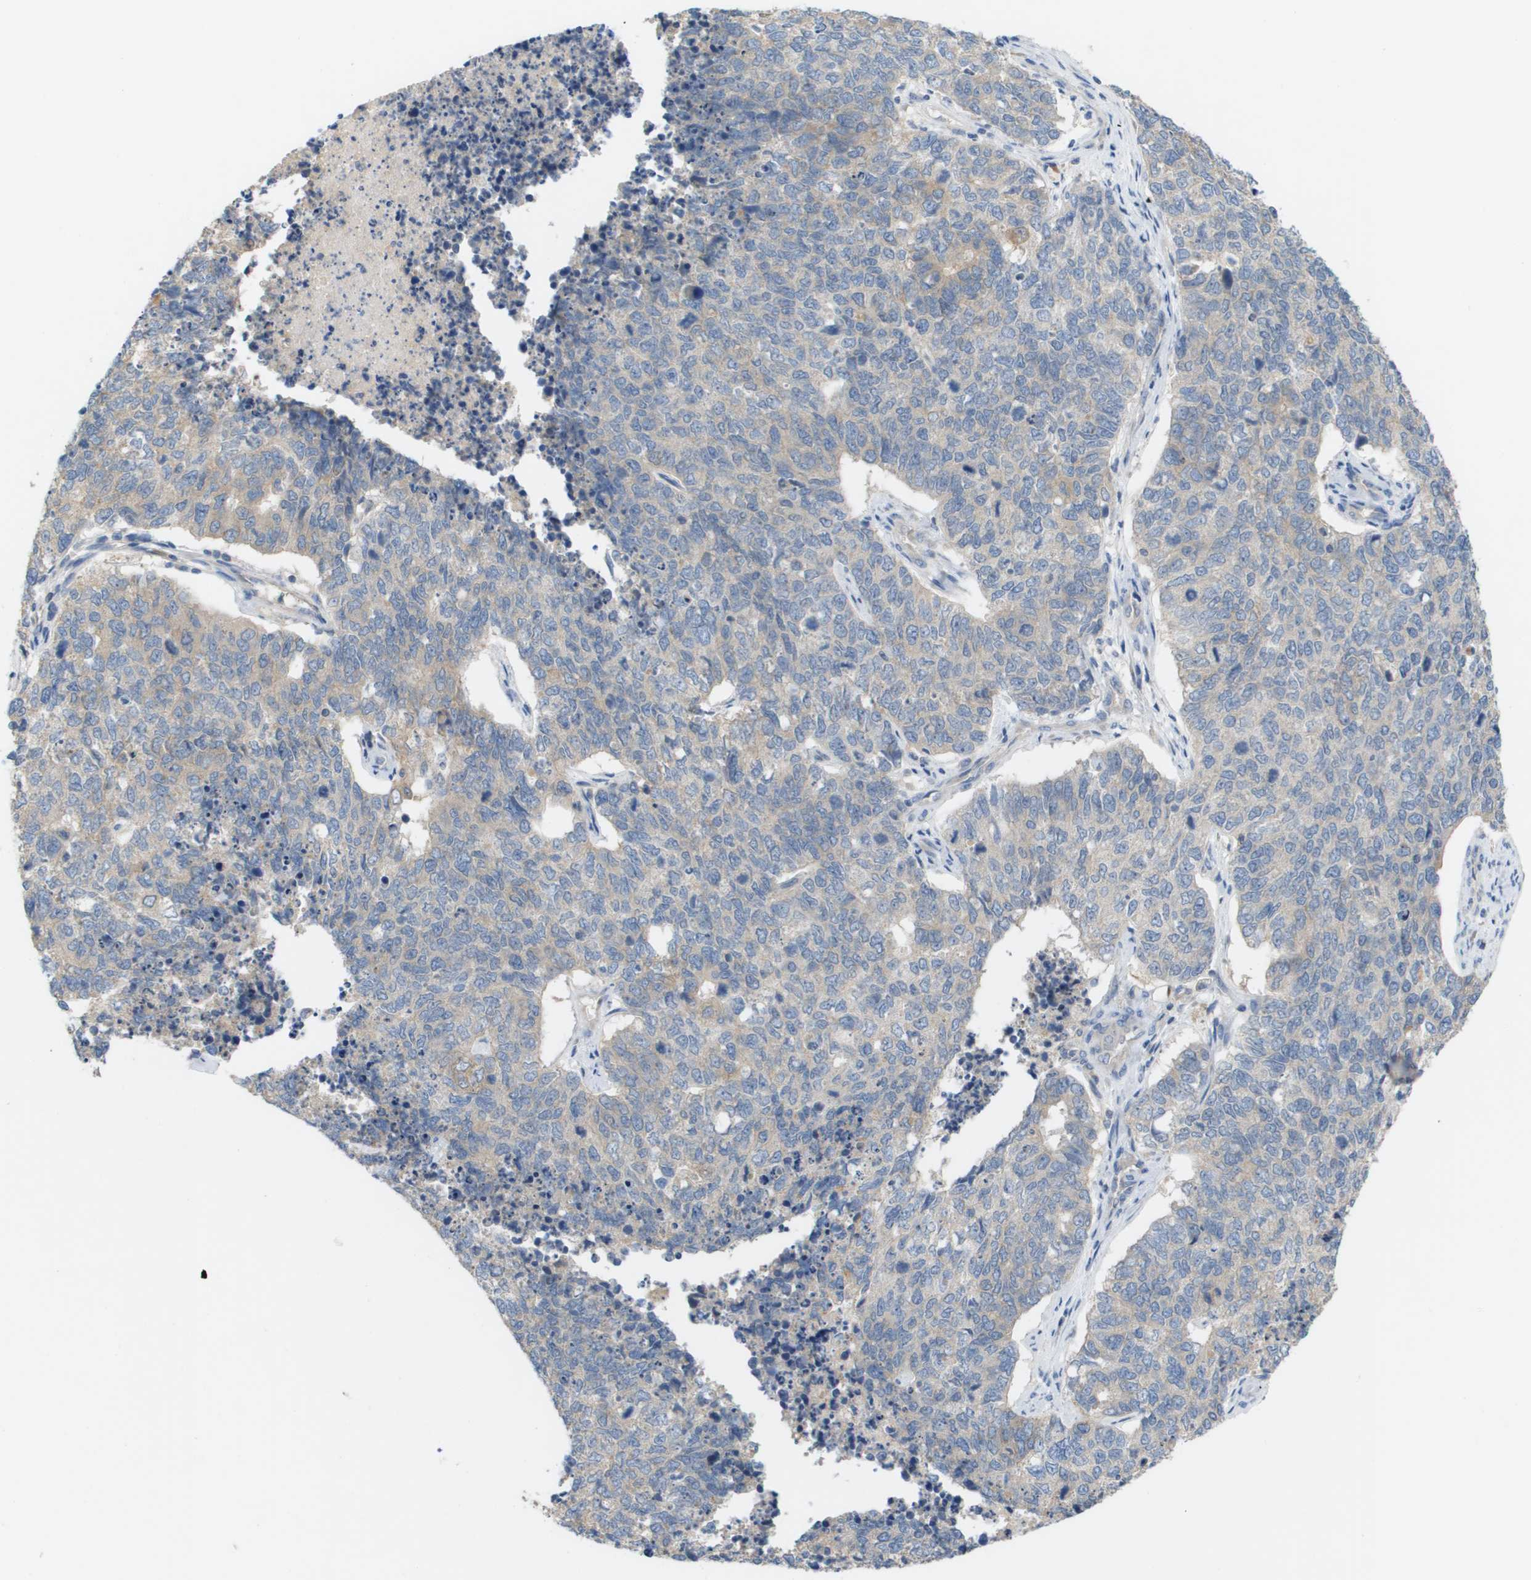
{"staining": {"intensity": "weak", "quantity": "<25%", "location": "cytoplasmic/membranous"}, "tissue": "cervical cancer", "cell_type": "Tumor cells", "image_type": "cancer", "snomed": [{"axis": "morphology", "description": "Squamous cell carcinoma, NOS"}, {"axis": "topography", "description": "Cervix"}], "caption": "Tumor cells are negative for protein expression in human squamous cell carcinoma (cervical).", "gene": "UBA5", "patient": {"sex": "female", "age": 63}}